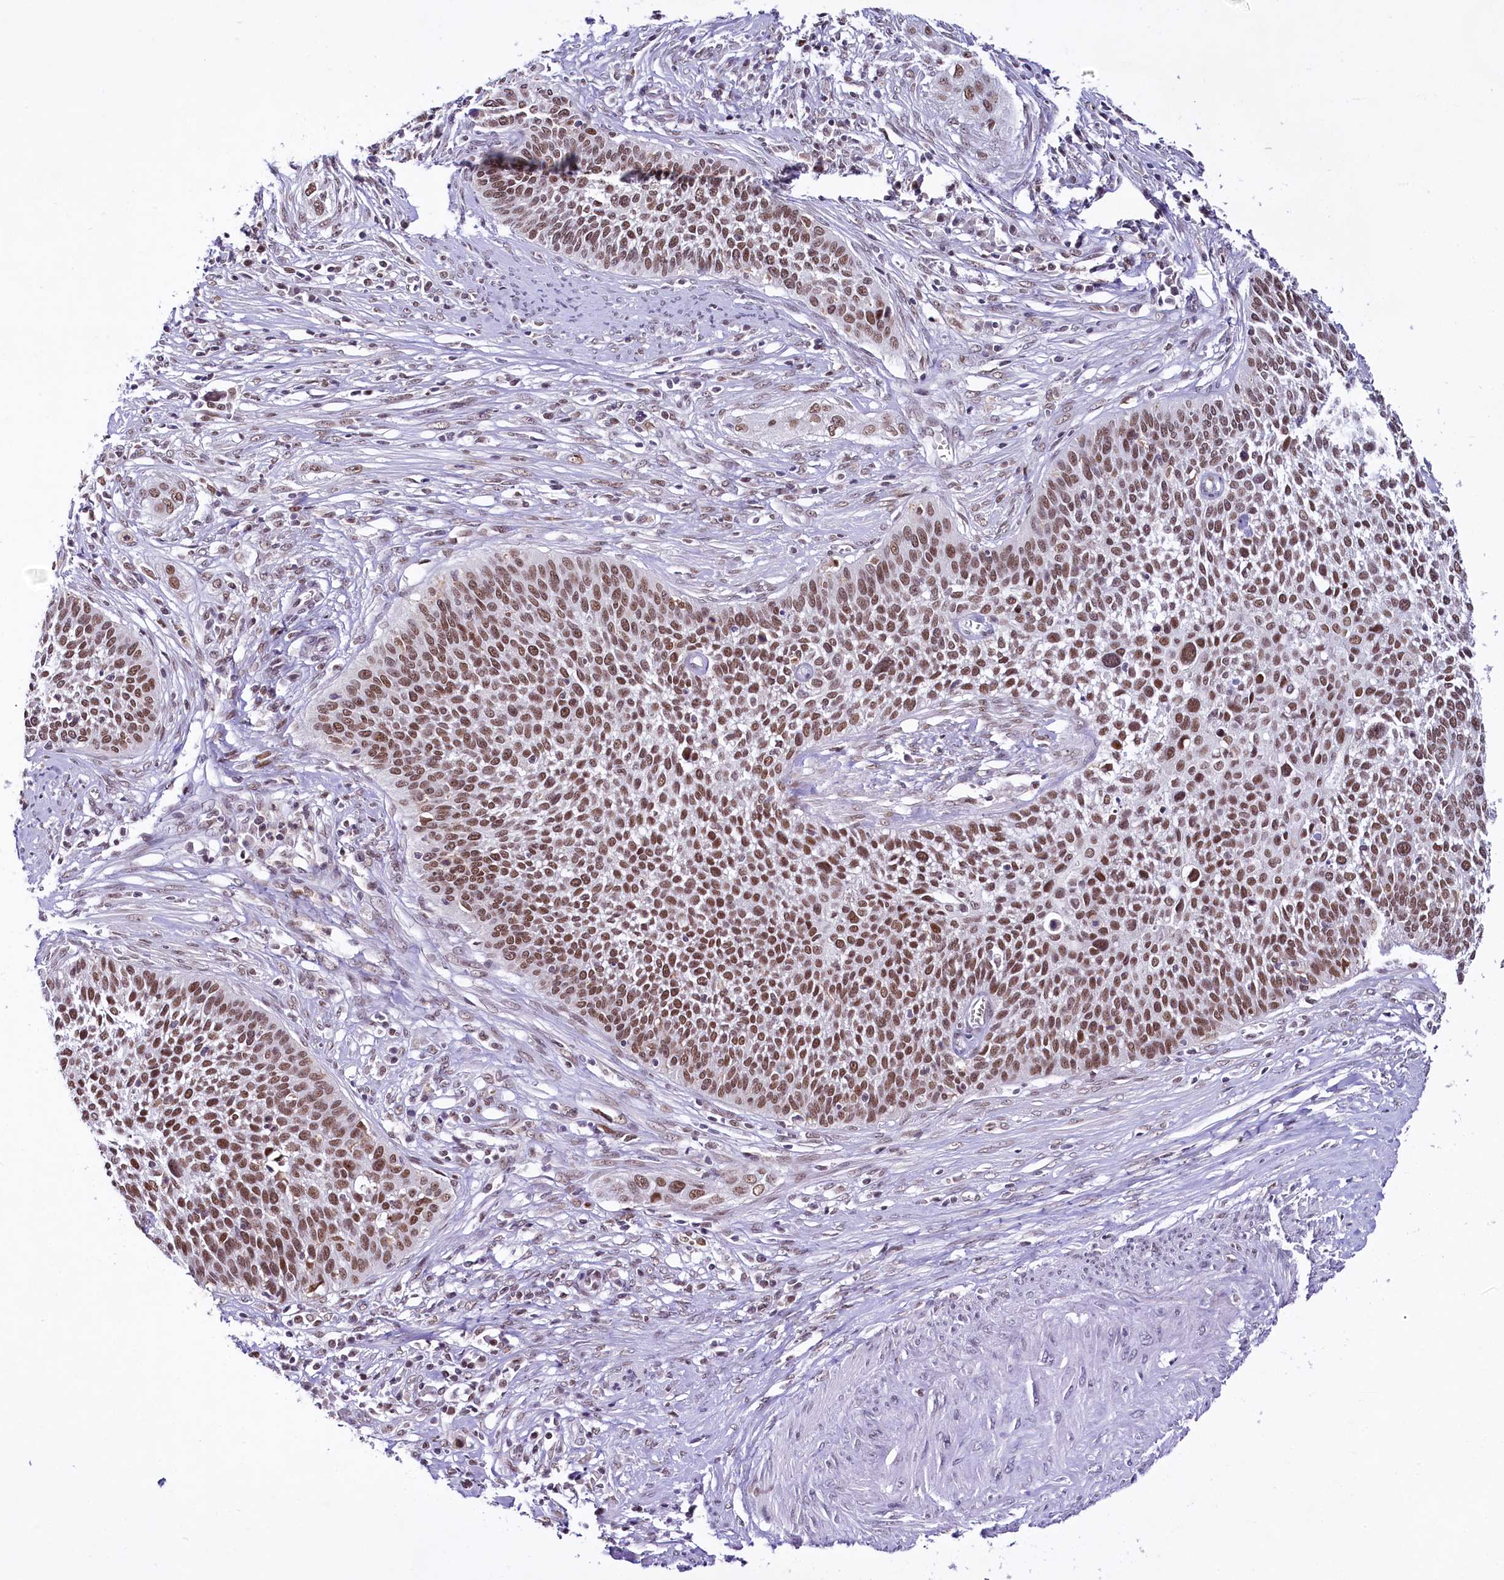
{"staining": {"intensity": "moderate", "quantity": ">75%", "location": "nuclear"}, "tissue": "cervical cancer", "cell_type": "Tumor cells", "image_type": "cancer", "snomed": [{"axis": "morphology", "description": "Squamous cell carcinoma, NOS"}, {"axis": "topography", "description": "Cervix"}], "caption": "Cervical cancer stained for a protein (brown) reveals moderate nuclear positive staining in approximately >75% of tumor cells.", "gene": "SCAF11", "patient": {"sex": "female", "age": 34}}